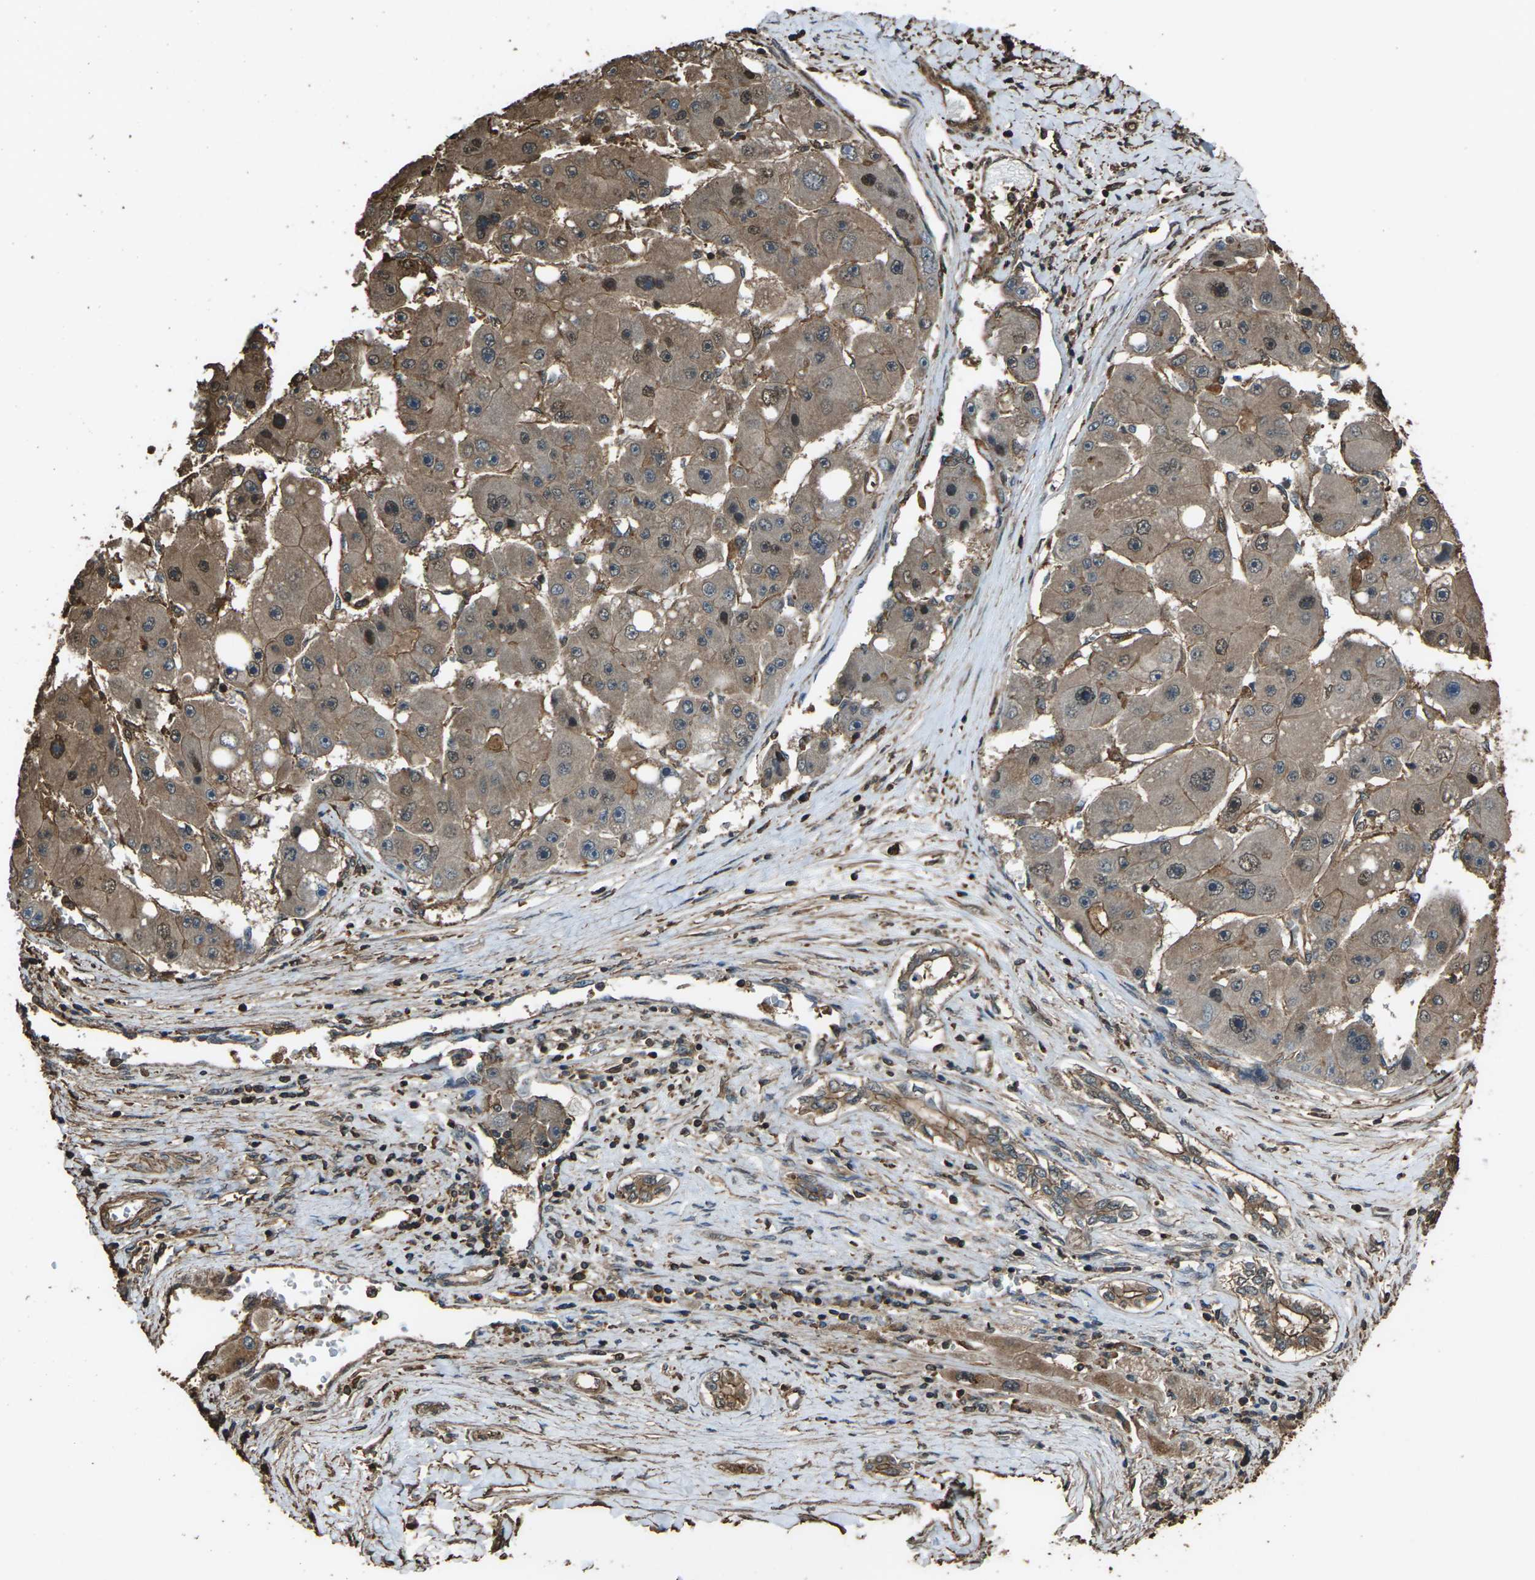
{"staining": {"intensity": "moderate", "quantity": "<25%", "location": "cytoplasmic/membranous,nuclear"}, "tissue": "liver cancer", "cell_type": "Tumor cells", "image_type": "cancer", "snomed": [{"axis": "morphology", "description": "Carcinoma, Hepatocellular, NOS"}, {"axis": "topography", "description": "Liver"}], "caption": "Immunohistochemical staining of hepatocellular carcinoma (liver) exhibits low levels of moderate cytoplasmic/membranous and nuclear expression in approximately <25% of tumor cells.", "gene": "DHPS", "patient": {"sex": "female", "age": 61}}